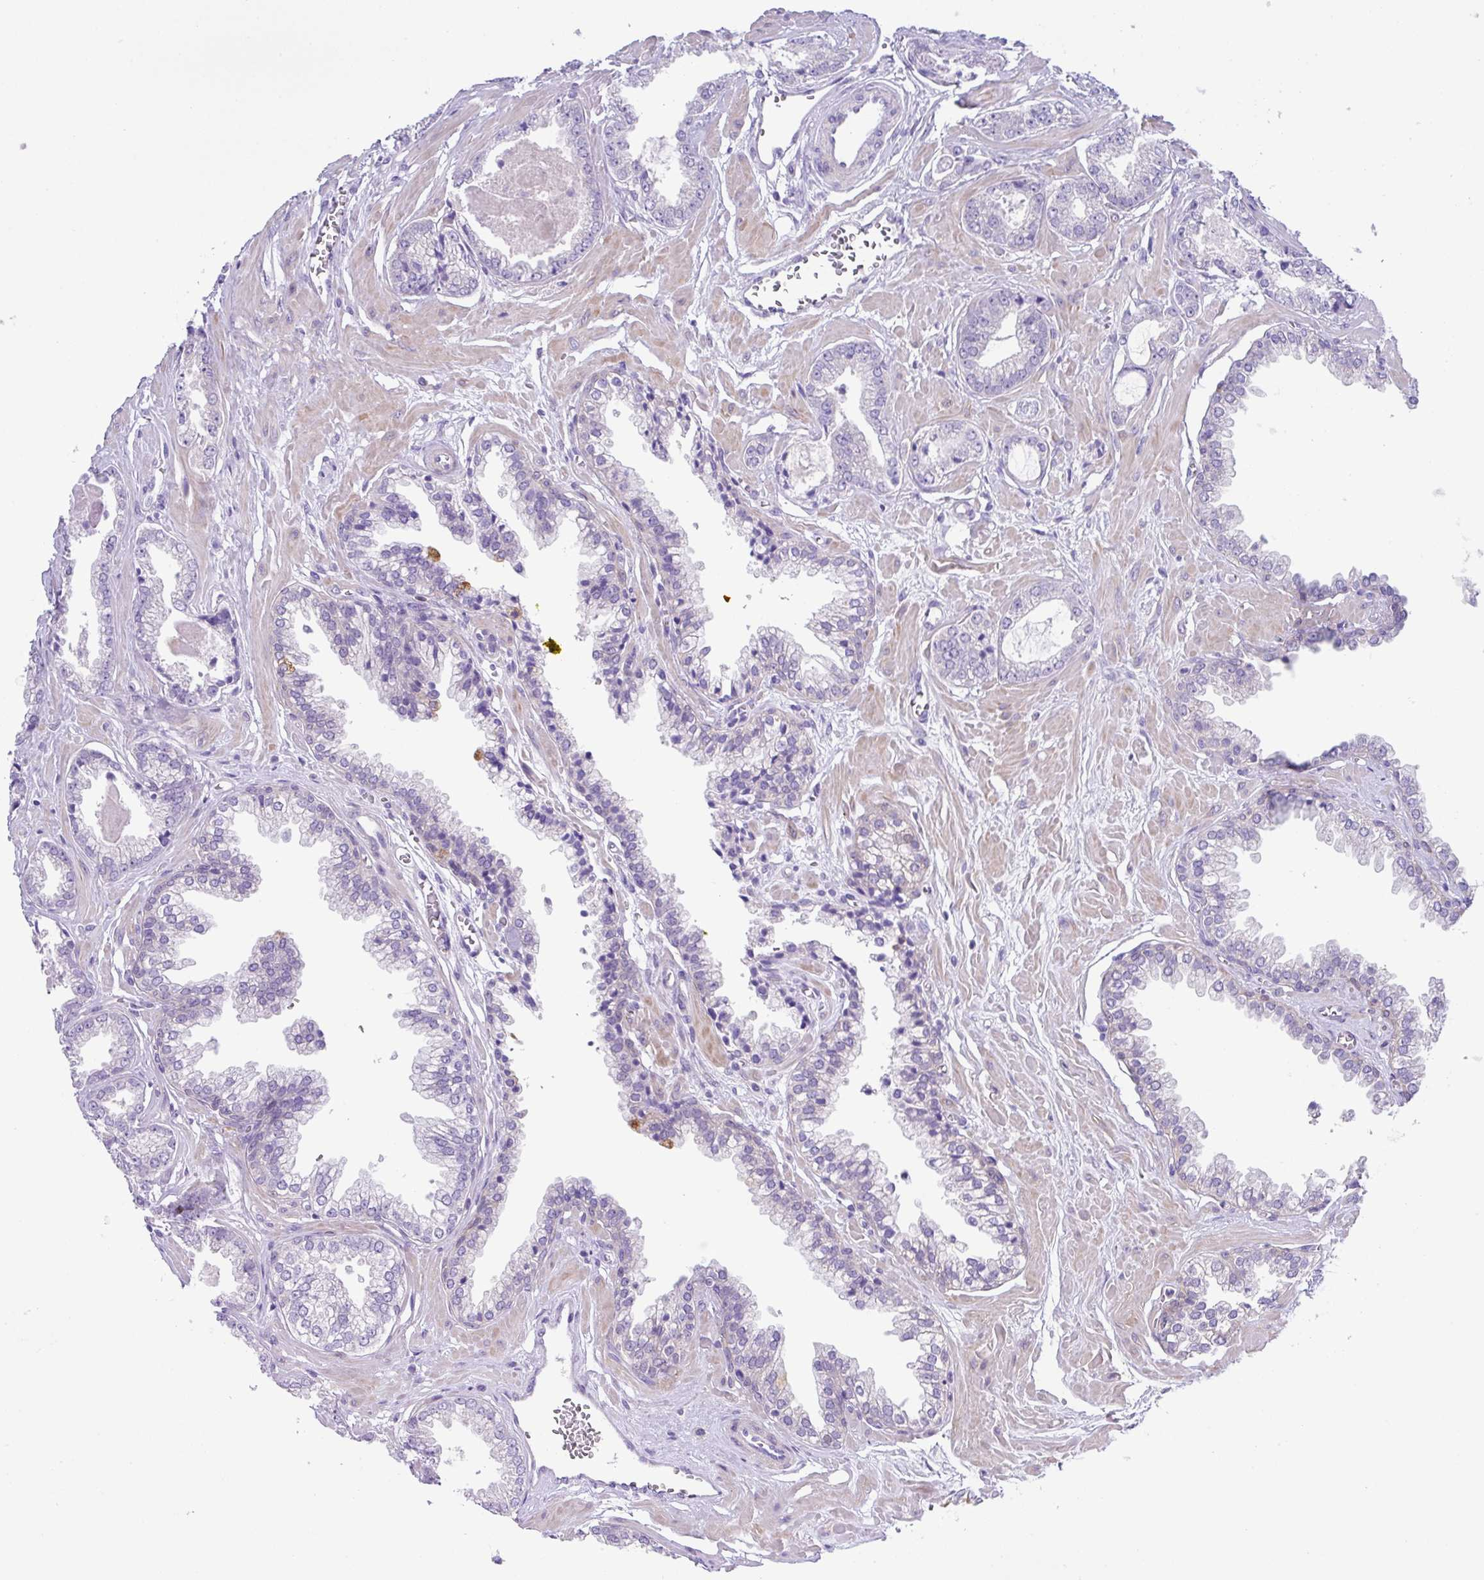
{"staining": {"intensity": "negative", "quantity": "none", "location": "none"}, "tissue": "prostate cancer", "cell_type": "Tumor cells", "image_type": "cancer", "snomed": [{"axis": "morphology", "description": "Adenocarcinoma, Low grade"}, {"axis": "topography", "description": "Prostate"}], "caption": "Image shows no significant protein staining in tumor cells of prostate low-grade adenocarcinoma.", "gene": "DNAL1", "patient": {"sex": "male", "age": 60}}